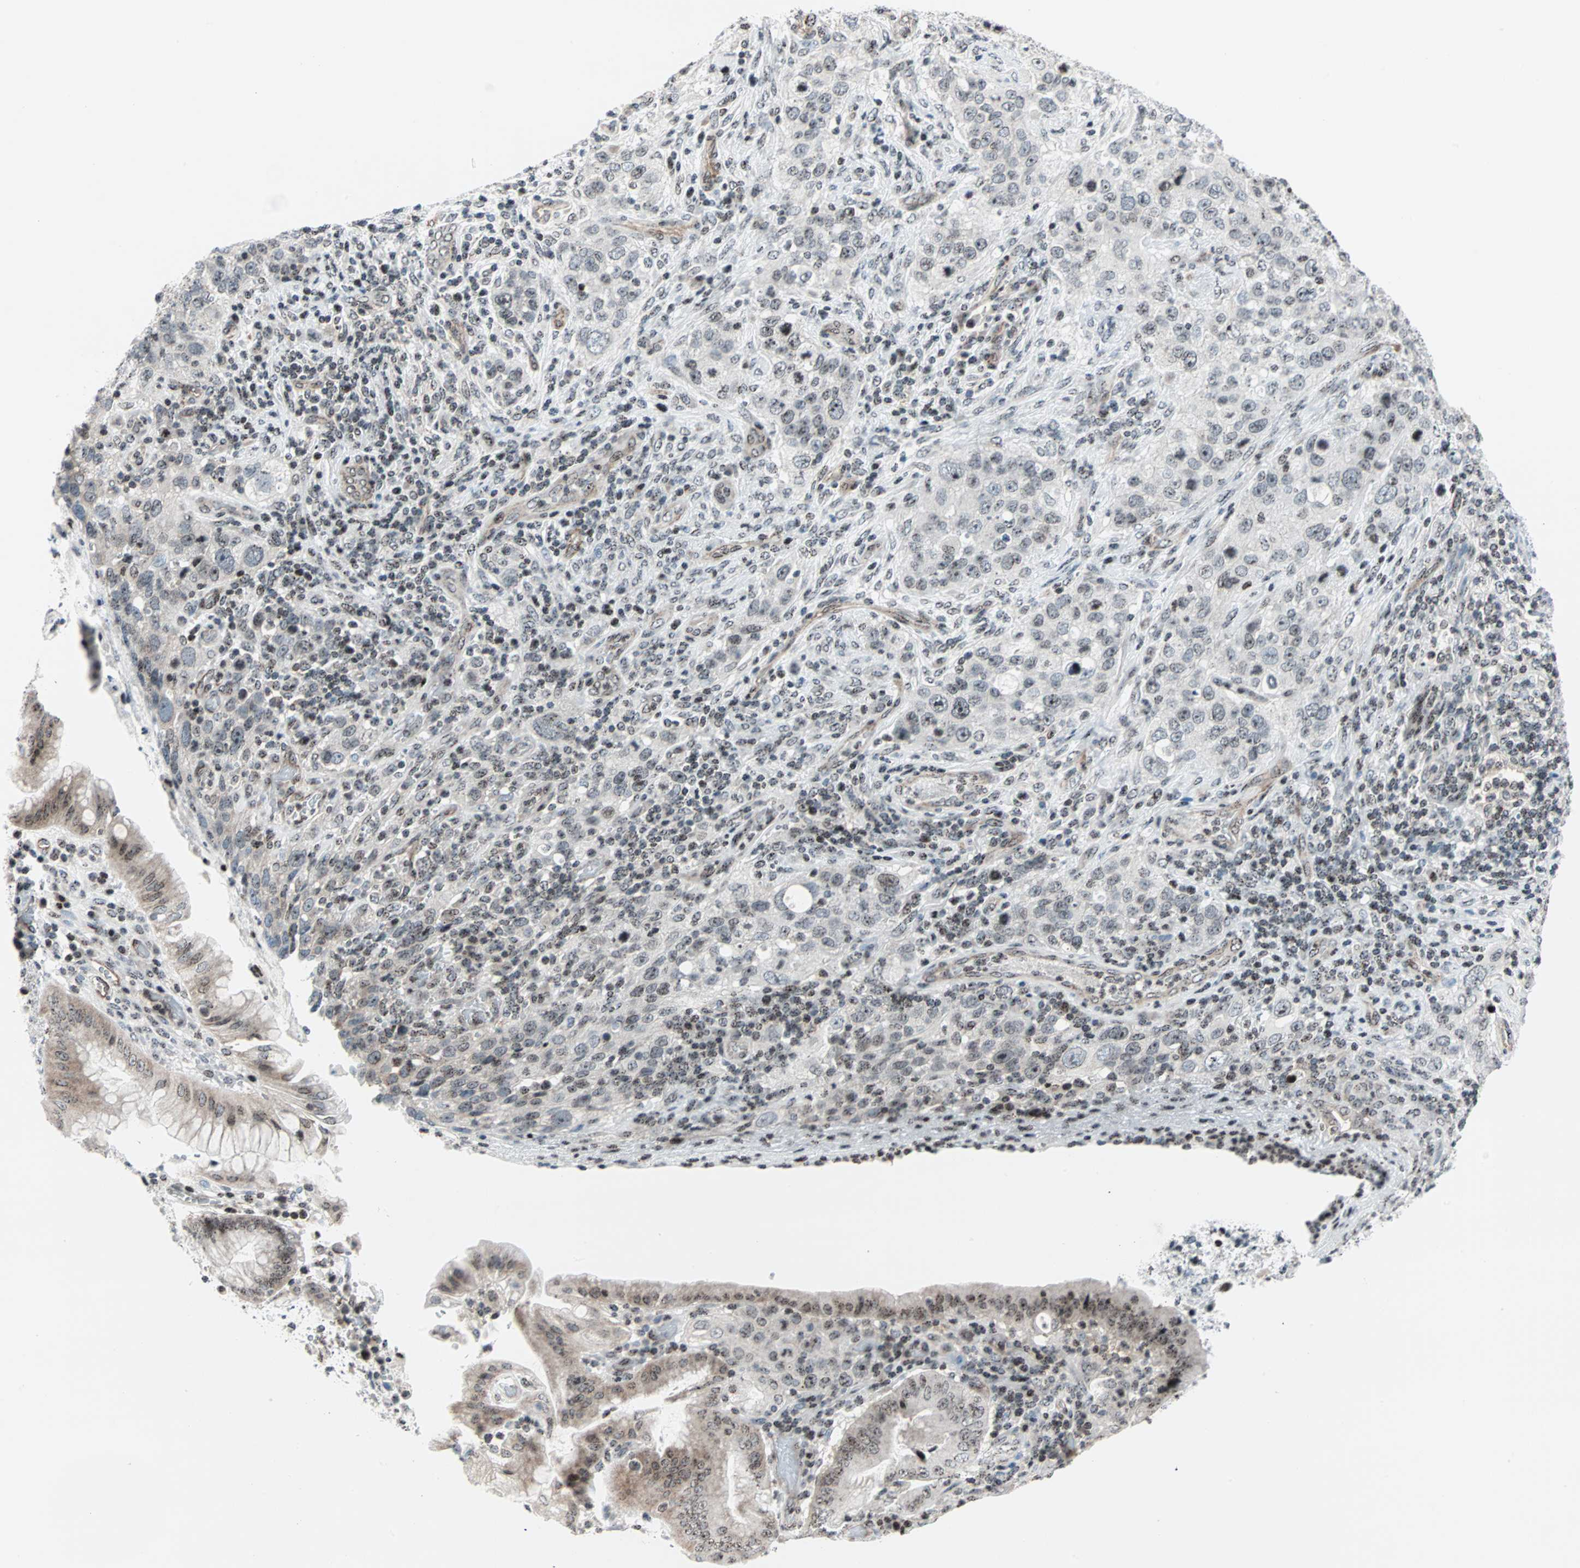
{"staining": {"intensity": "weak", "quantity": ">75%", "location": "nuclear"}, "tissue": "stomach cancer", "cell_type": "Tumor cells", "image_type": "cancer", "snomed": [{"axis": "morphology", "description": "Normal tissue, NOS"}, {"axis": "morphology", "description": "Adenocarcinoma, NOS"}, {"axis": "topography", "description": "Stomach"}], "caption": "Immunohistochemical staining of human adenocarcinoma (stomach) exhibits low levels of weak nuclear positivity in approximately >75% of tumor cells. The staining was performed using DAB, with brown indicating positive protein expression. Nuclei are stained blue with hematoxylin.", "gene": "CENPA", "patient": {"sex": "male", "age": 48}}